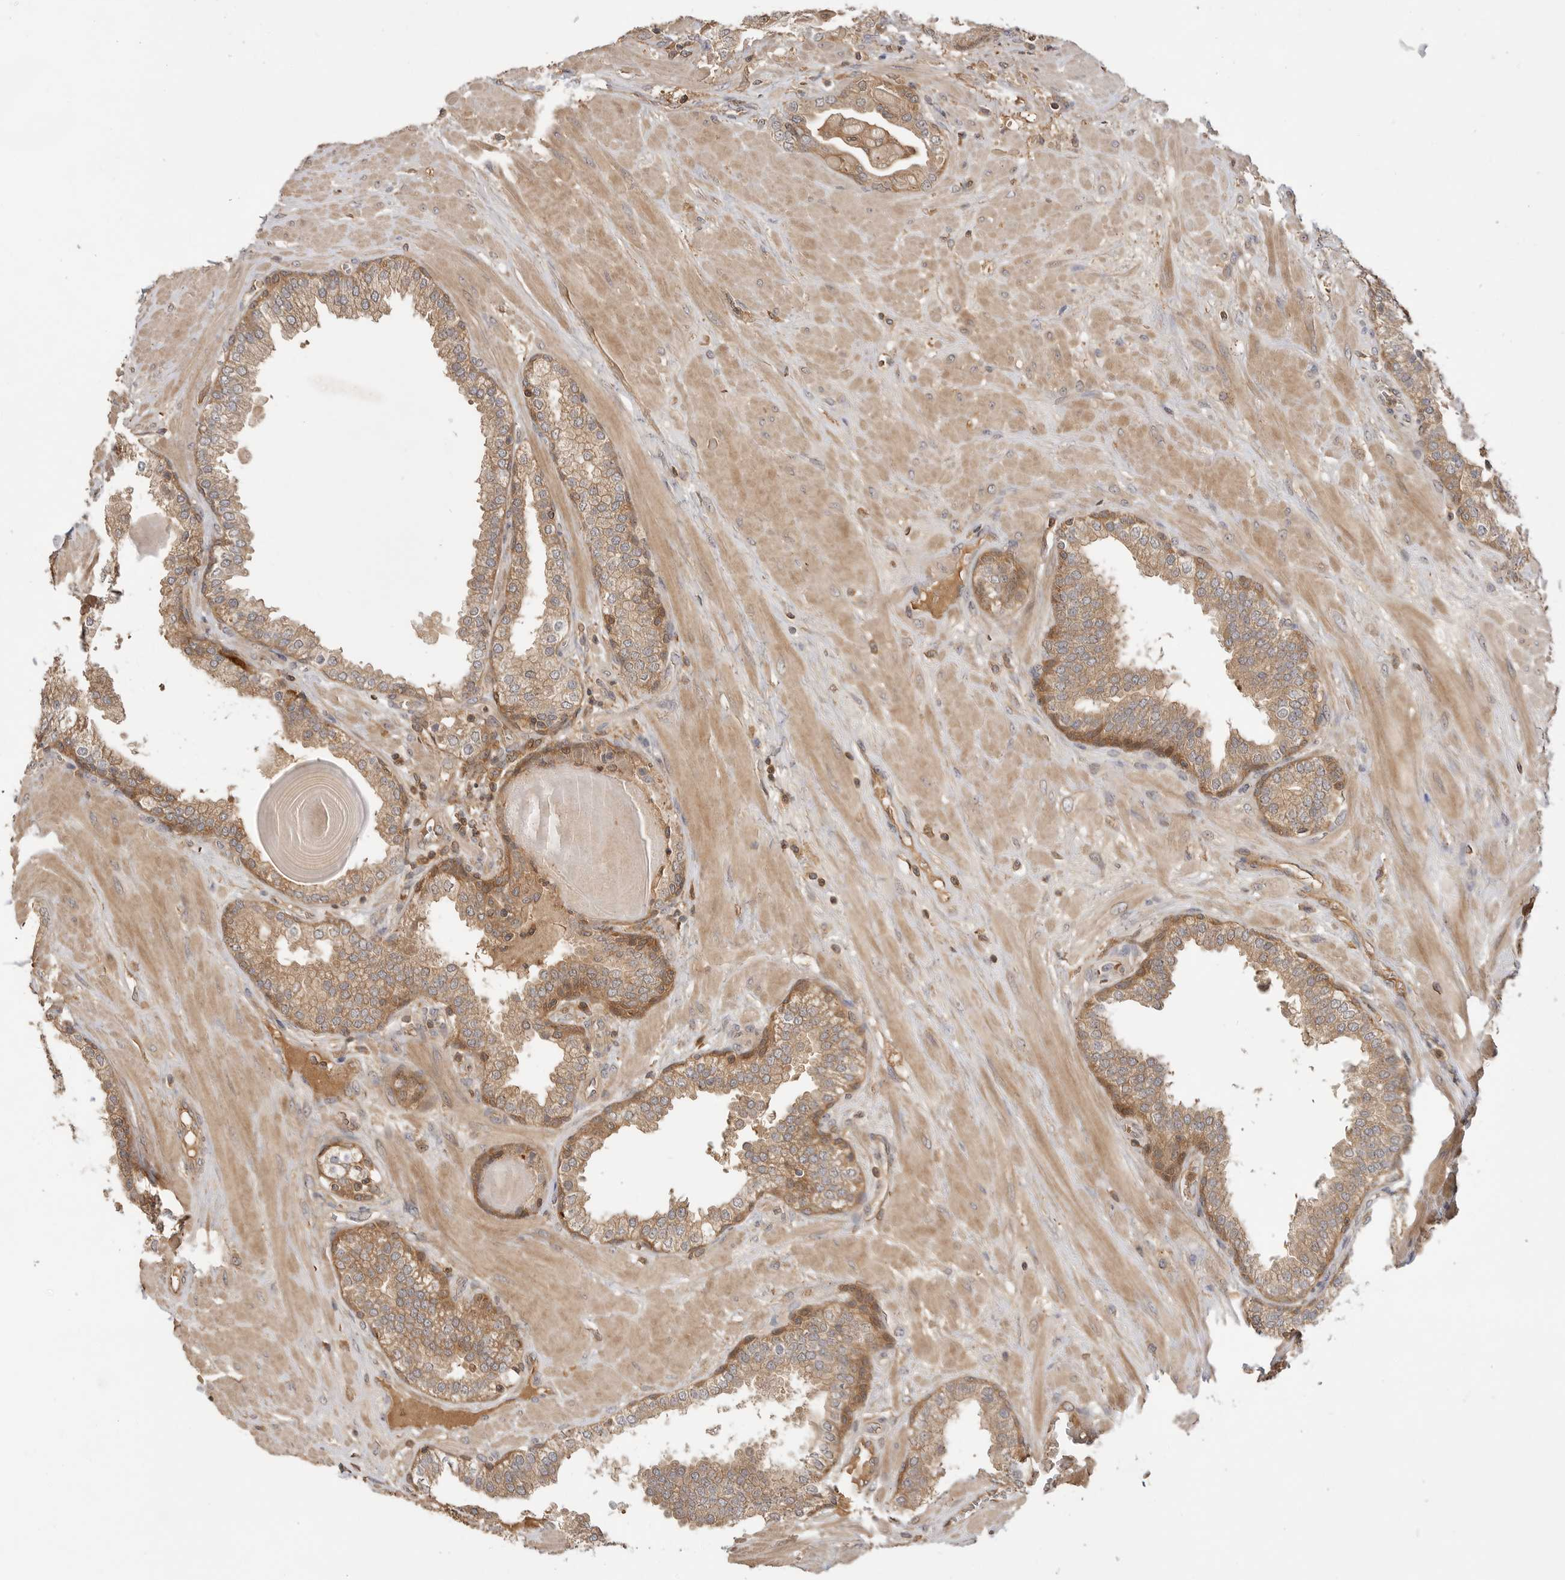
{"staining": {"intensity": "moderate", "quantity": ">75%", "location": "cytoplasmic/membranous"}, "tissue": "prostate", "cell_type": "Glandular cells", "image_type": "normal", "snomed": [{"axis": "morphology", "description": "Normal tissue, NOS"}, {"axis": "topography", "description": "Prostate"}], "caption": "This histopathology image exhibits immunohistochemistry (IHC) staining of unremarkable human prostate, with medium moderate cytoplasmic/membranous positivity in about >75% of glandular cells.", "gene": "CLDN12", "patient": {"sex": "male", "age": 51}}